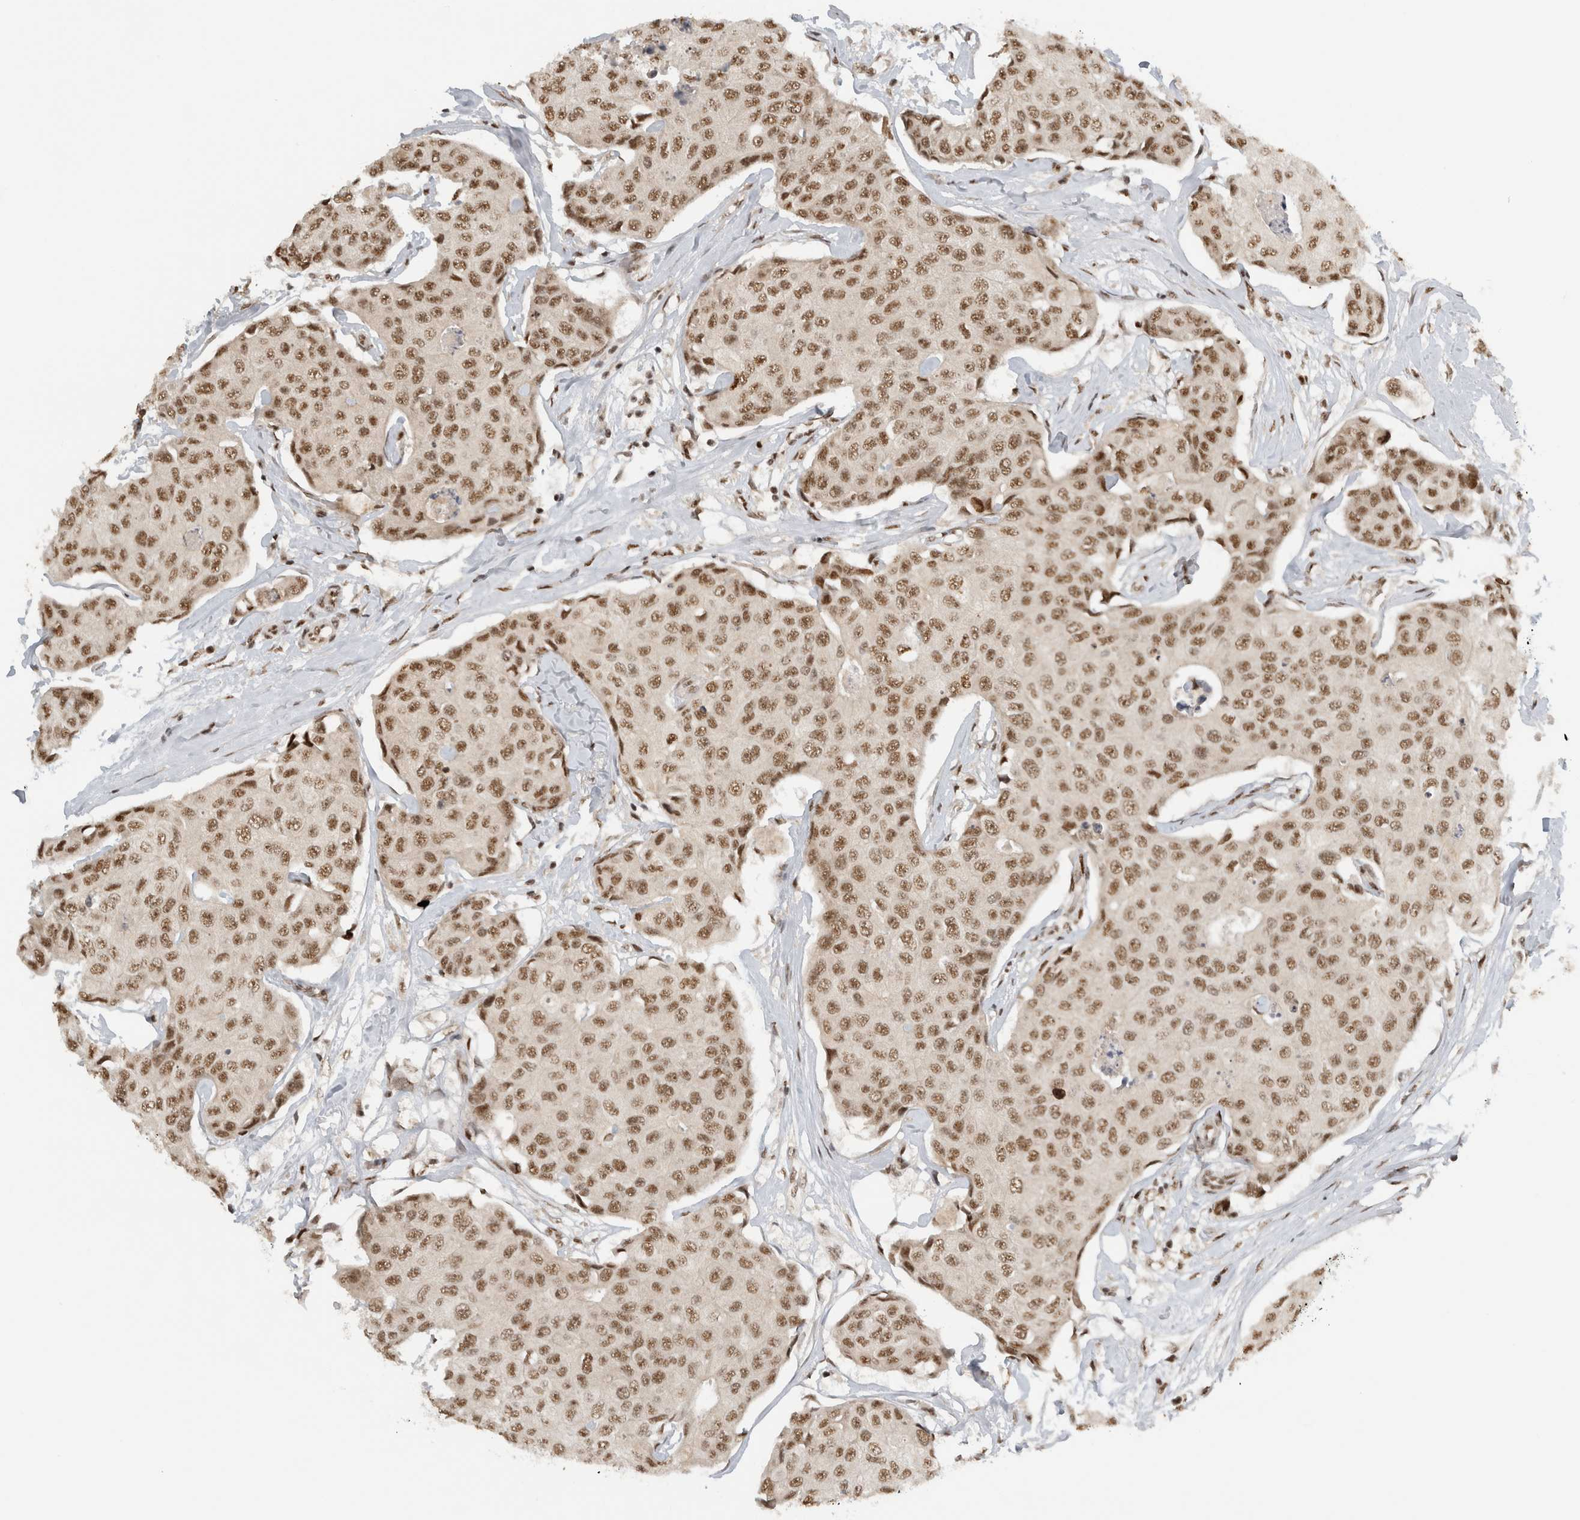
{"staining": {"intensity": "moderate", "quantity": ">75%", "location": "nuclear"}, "tissue": "breast cancer", "cell_type": "Tumor cells", "image_type": "cancer", "snomed": [{"axis": "morphology", "description": "Duct carcinoma"}, {"axis": "topography", "description": "Breast"}], "caption": "Immunohistochemical staining of human breast cancer shows medium levels of moderate nuclear staining in about >75% of tumor cells.", "gene": "EBNA1BP2", "patient": {"sex": "female", "age": 80}}